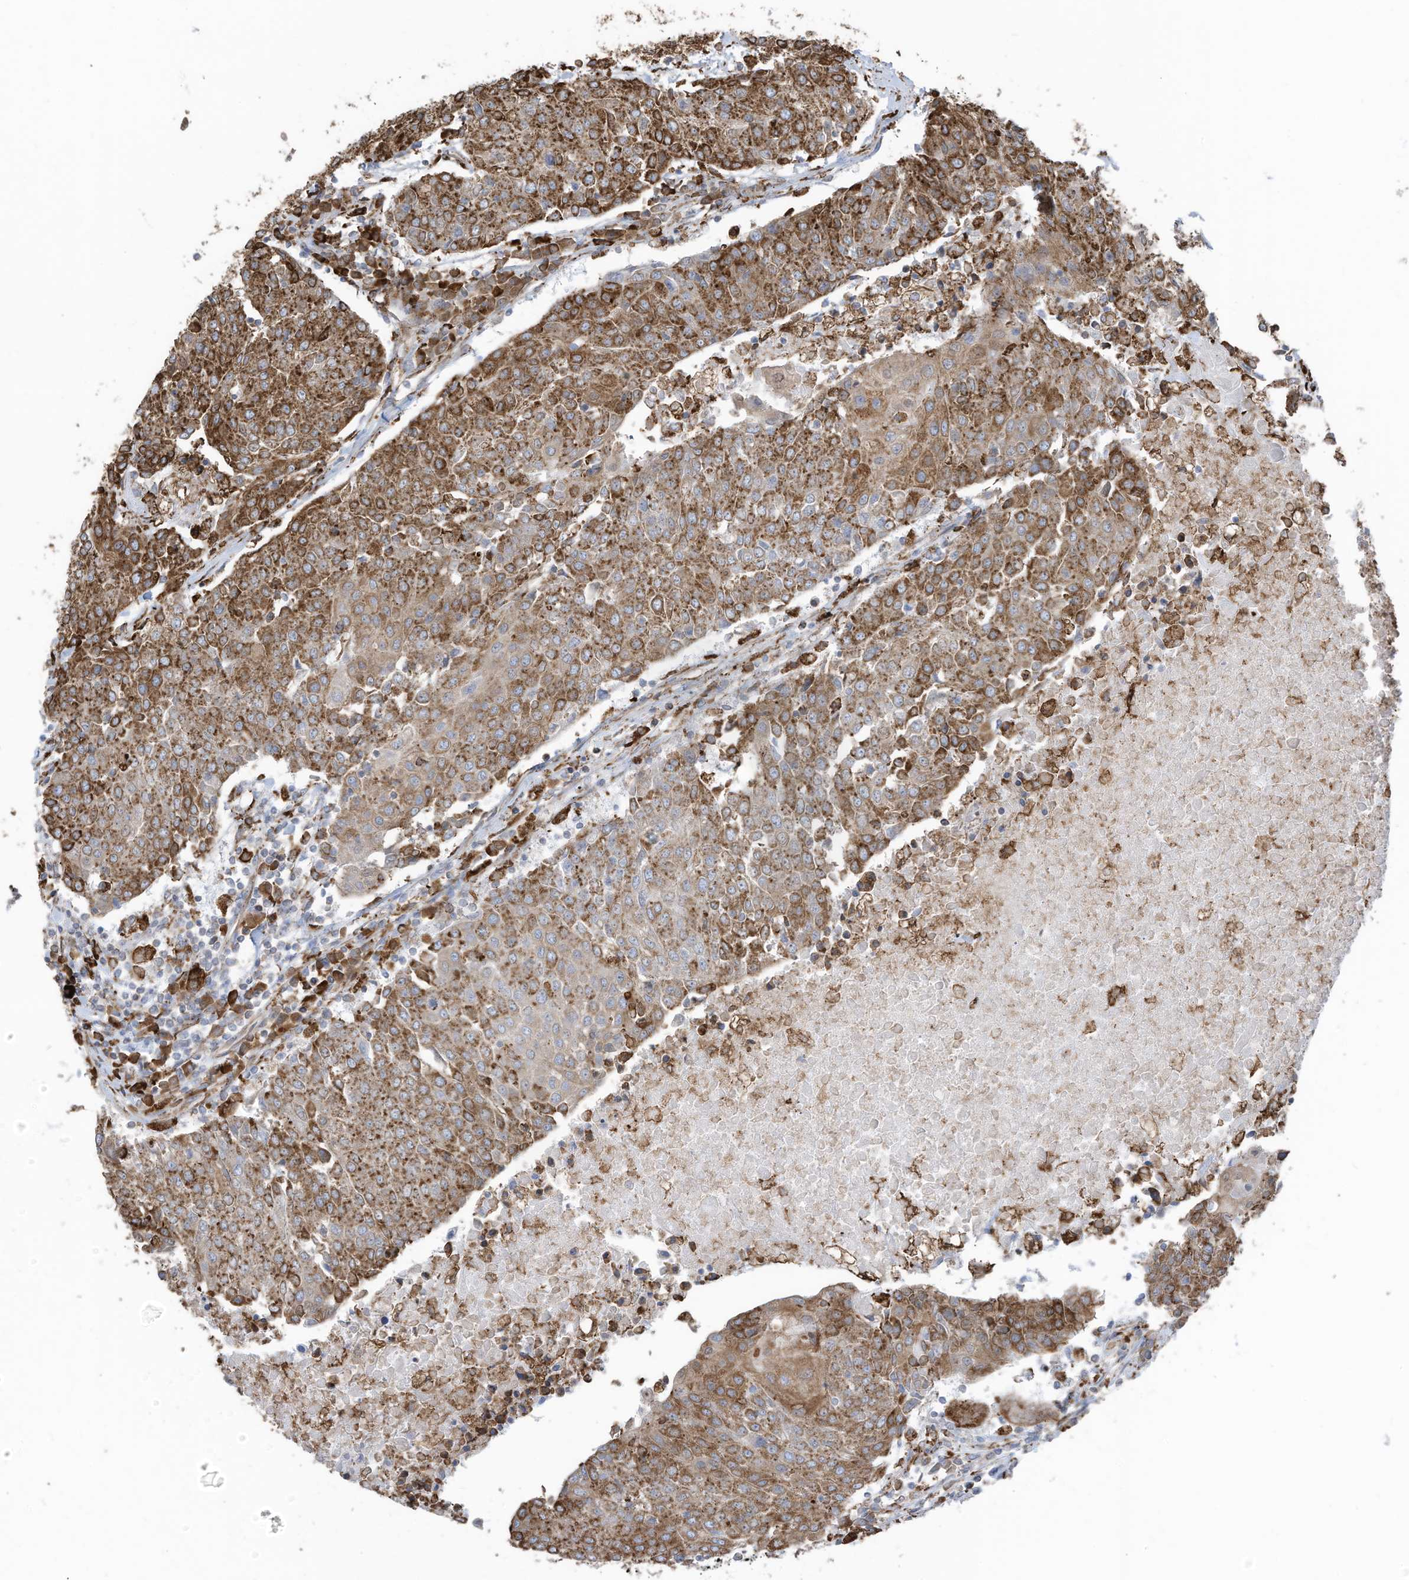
{"staining": {"intensity": "moderate", "quantity": ">75%", "location": "cytoplasmic/membranous"}, "tissue": "urothelial cancer", "cell_type": "Tumor cells", "image_type": "cancer", "snomed": [{"axis": "morphology", "description": "Urothelial carcinoma, High grade"}, {"axis": "topography", "description": "Urinary bladder"}], "caption": "Immunohistochemical staining of urothelial carcinoma (high-grade) shows medium levels of moderate cytoplasmic/membranous protein positivity in approximately >75% of tumor cells.", "gene": "ZNF354C", "patient": {"sex": "female", "age": 85}}